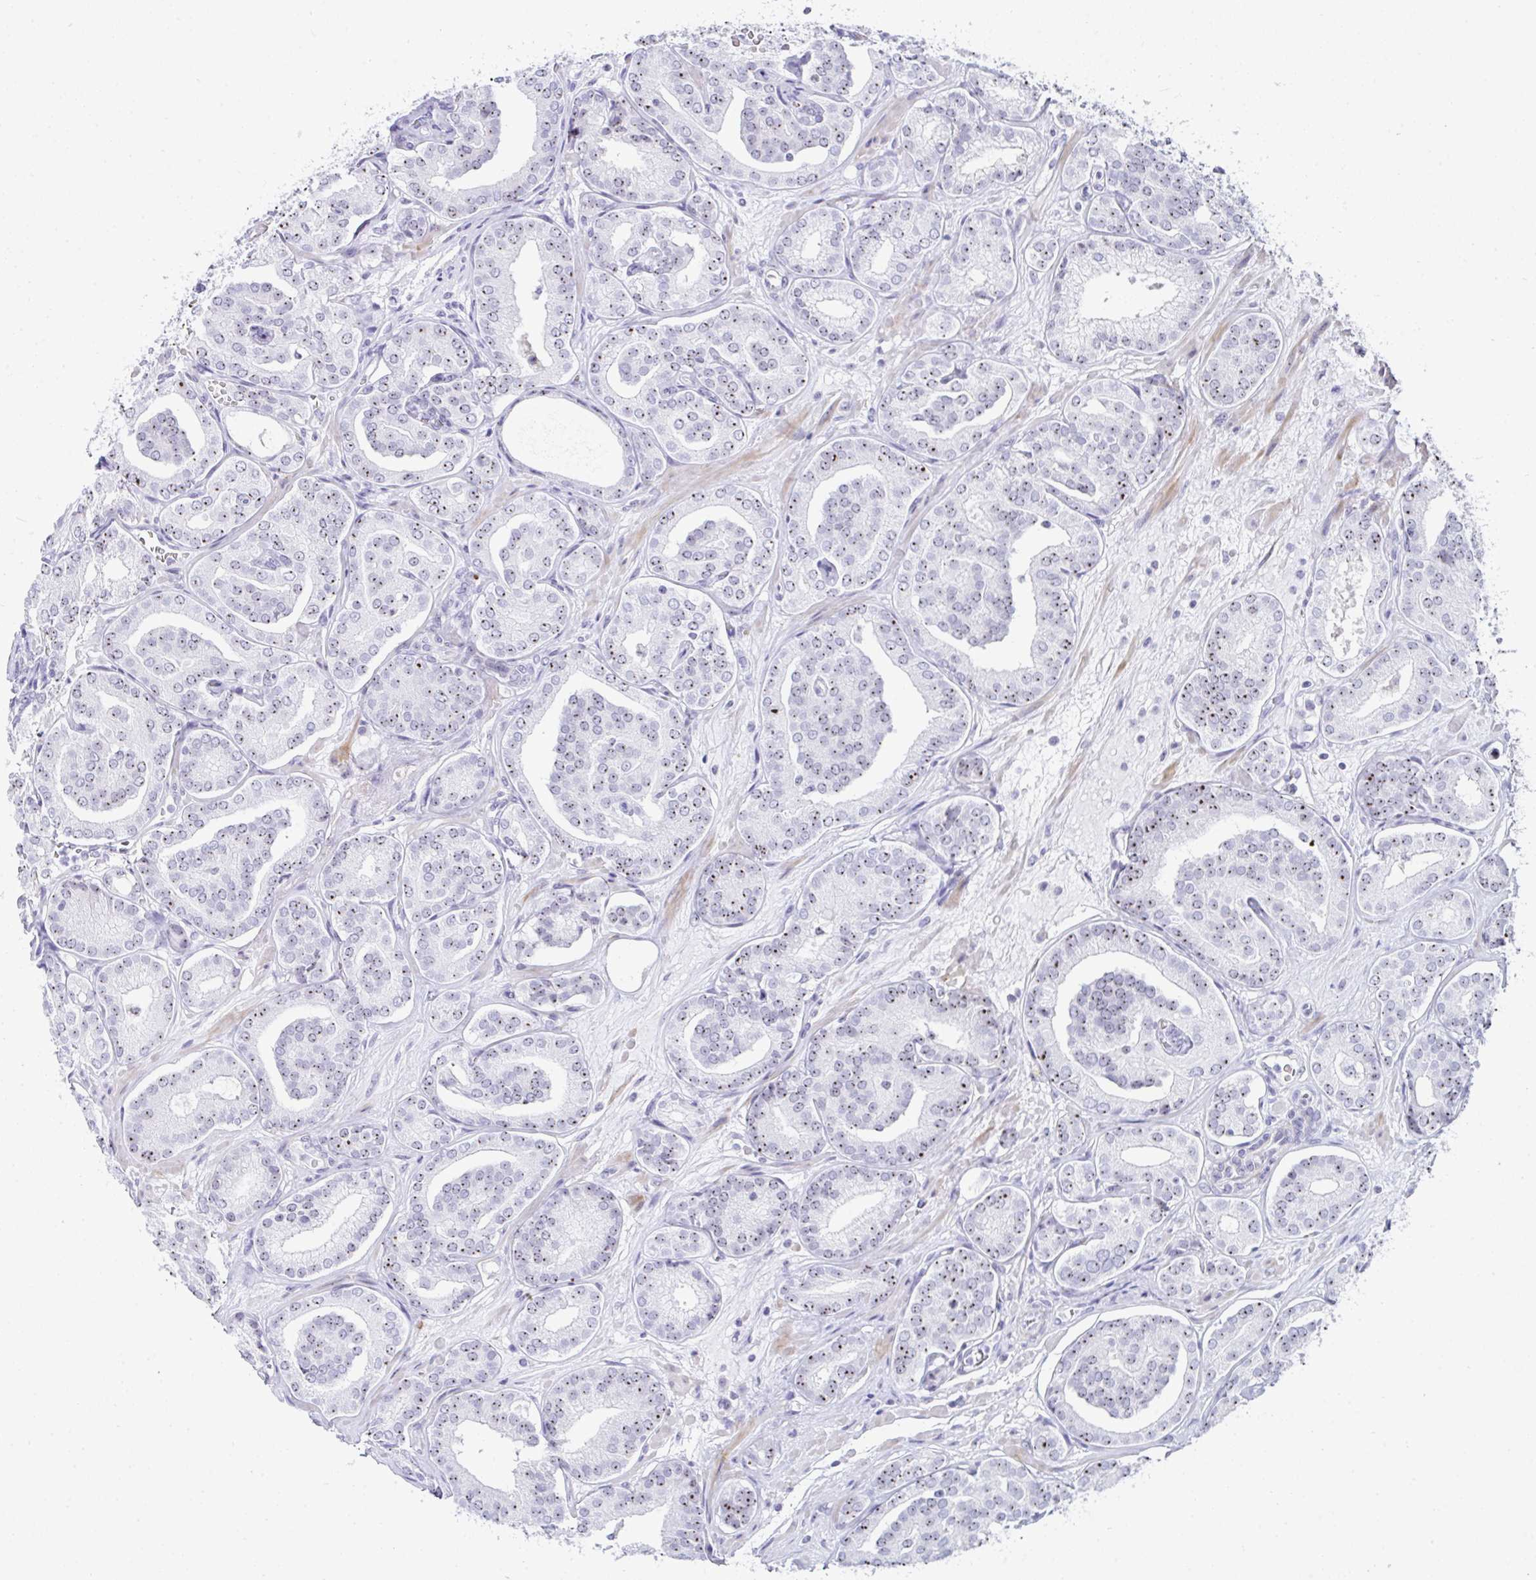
{"staining": {"intensity": "weak", "quantity": "25%-75%", "location": "nuclear"}, "tissue": "prostate cancer", "cell_type": "Tumor cells", "image_type": "cancer", "snomed": [{"axis": "morphology", "description": "Adenocarcinoma, High grade"}, {"axis": "topography", "description": "Prostate"}], "caption": "This is an image of immunohistochemistry (IHC) staining of prostate adenocarcinoma (high-grade), which shows weak staining in the nuclear of tumor cells.", "gene": "NOP10", "patient": {"sex": "male", "age": 66}}